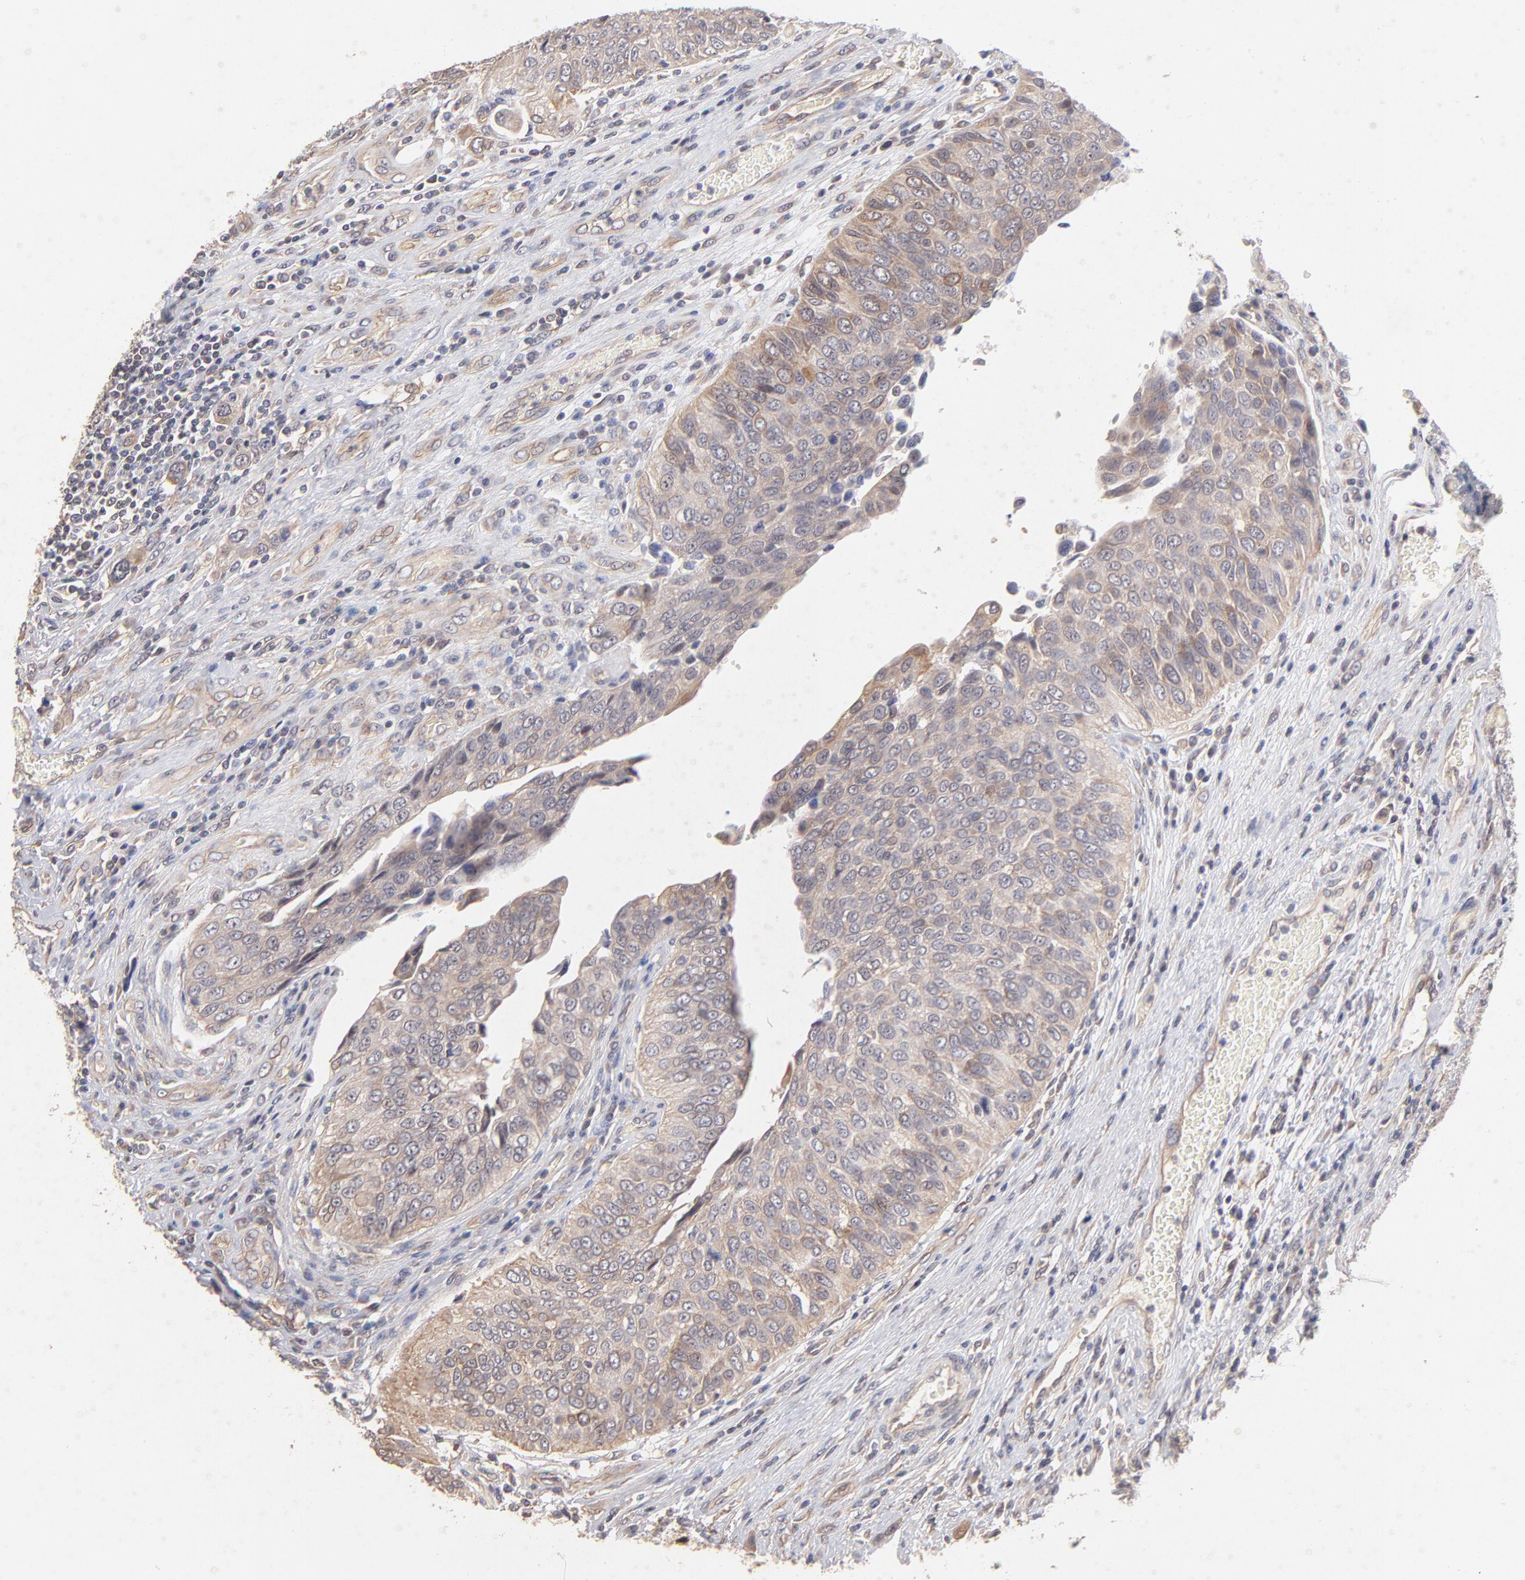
{"staining": {"intensity": "moderate", "quantity": ">75%", "location": "cytoplasmic/membranous"}, "tissue": "urothelial cancer", "cell_type": "Tumor cells", "image_type": "cancer", "snomed": [{"axis": "morphology", "description": "Urothelial carcinoma, High grade"}, {"axis": "topography", "description": "Urinary bladder"}], "caption": "Tumor cells exhibit moderate cytoplasmic/membranous positivity in about >75% of cells in urothelial carcinoma (high-grade). Using DAB (brown) and hematoxylin (blue) stains, captured at high magnification using brightfield microscopy.", "gene": "STAP2", "patient": {"sex": "male", "age": 50}}